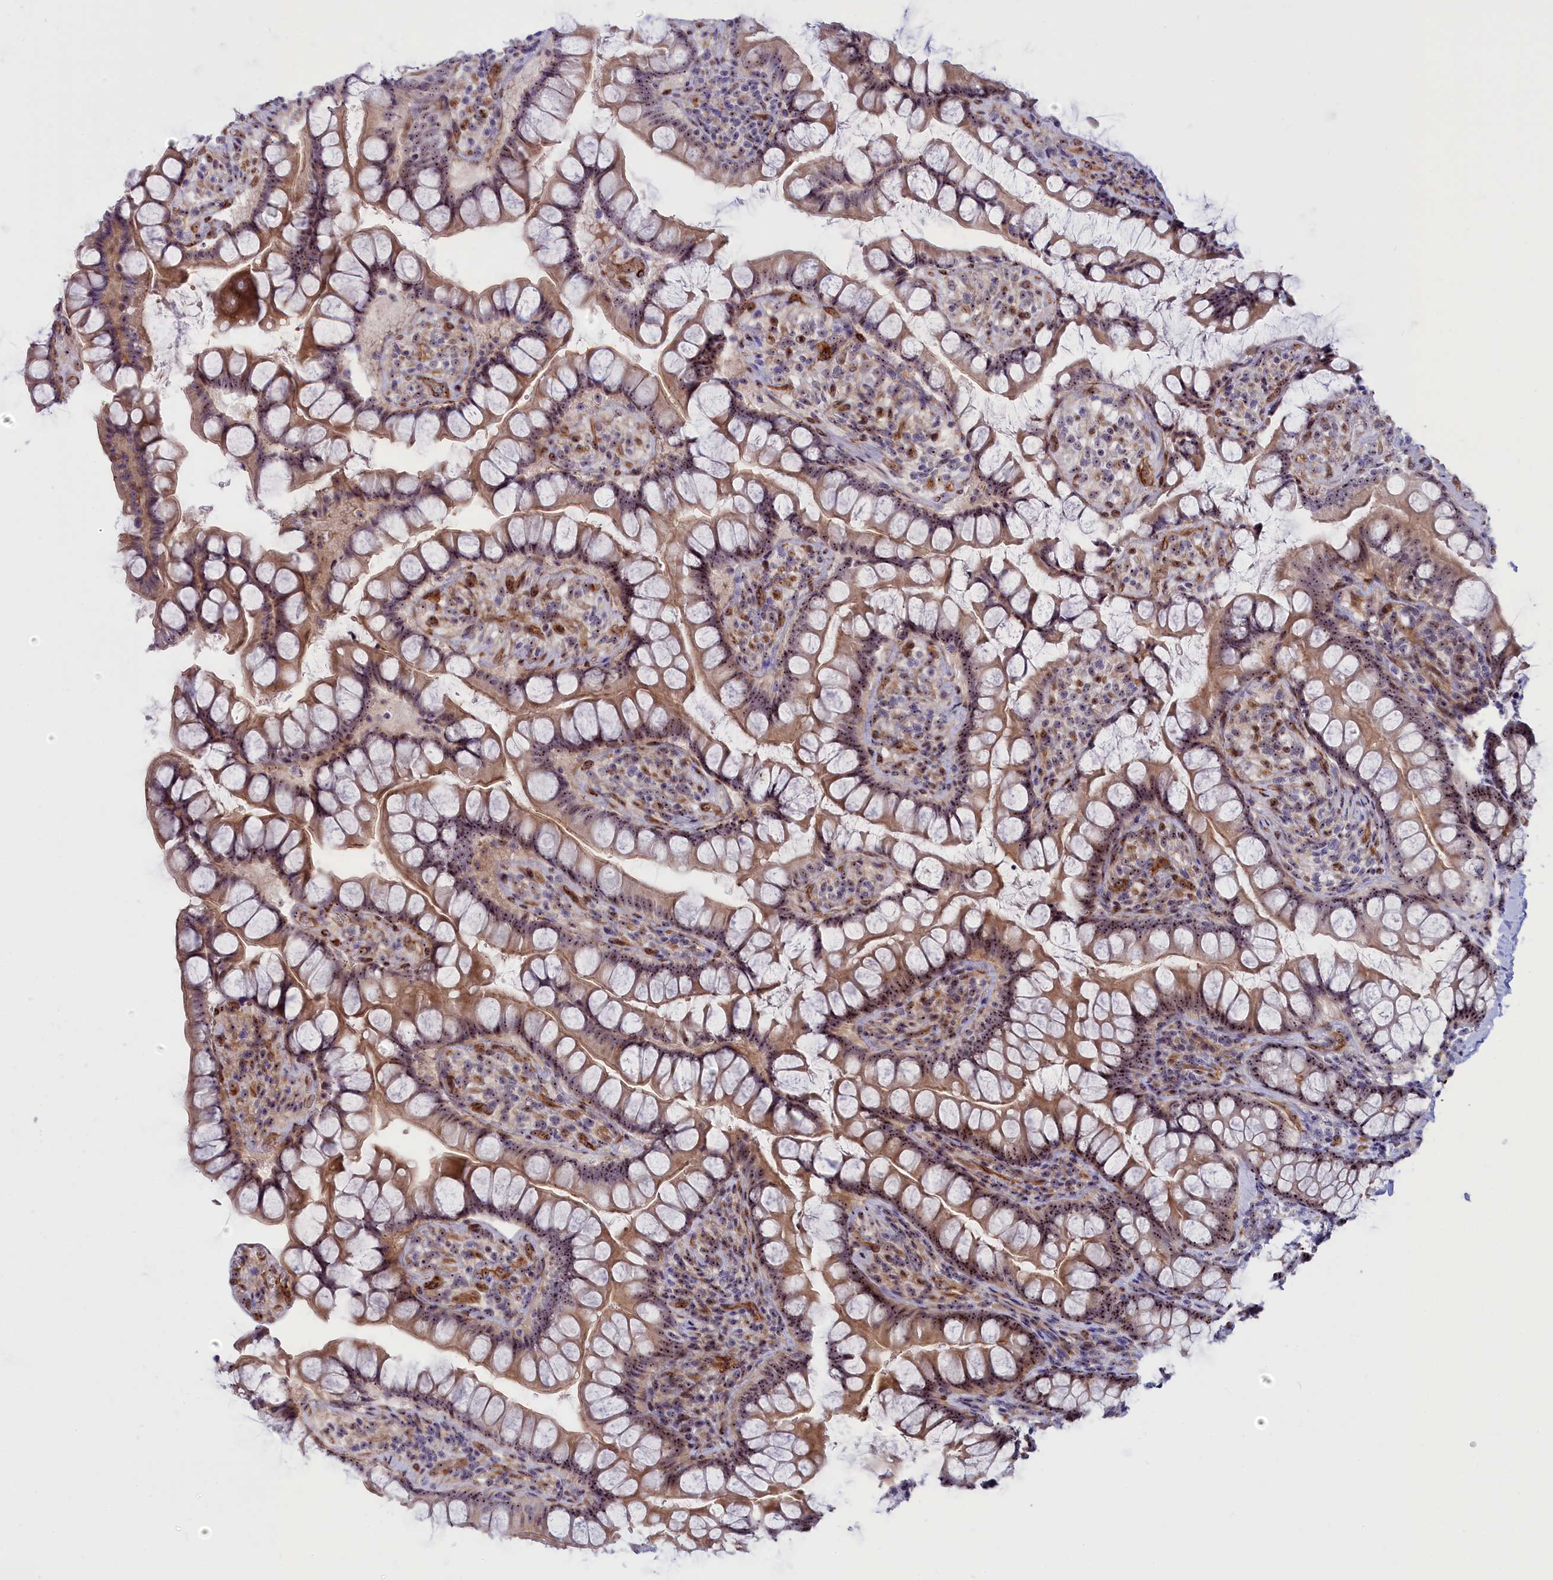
{"staining": {"intensity": "moderate", "quantity": ">75%", "location": "cytoplasmic/membranous,nuclear"}, "tissue": "small intestine", "cell_type": "Glandular cells", "image_type": "normal", "snomed": [{"axis": "morphology", "description": "Normal tissue, NOS"}, {"axis": "topography", "description": "Small intestine"}], "caption": "High-power microscopy captured an IHC photomicrograph of unremarkable small intestine, revealing moderate cytoplasmic/membranous,nuclear expression in about >75% of glandular cells. The protein is shown in brown color, while the nuclei are stained blue.", "gene": "DBNDD1", "patient": {"sex": "male", "age": 70}}